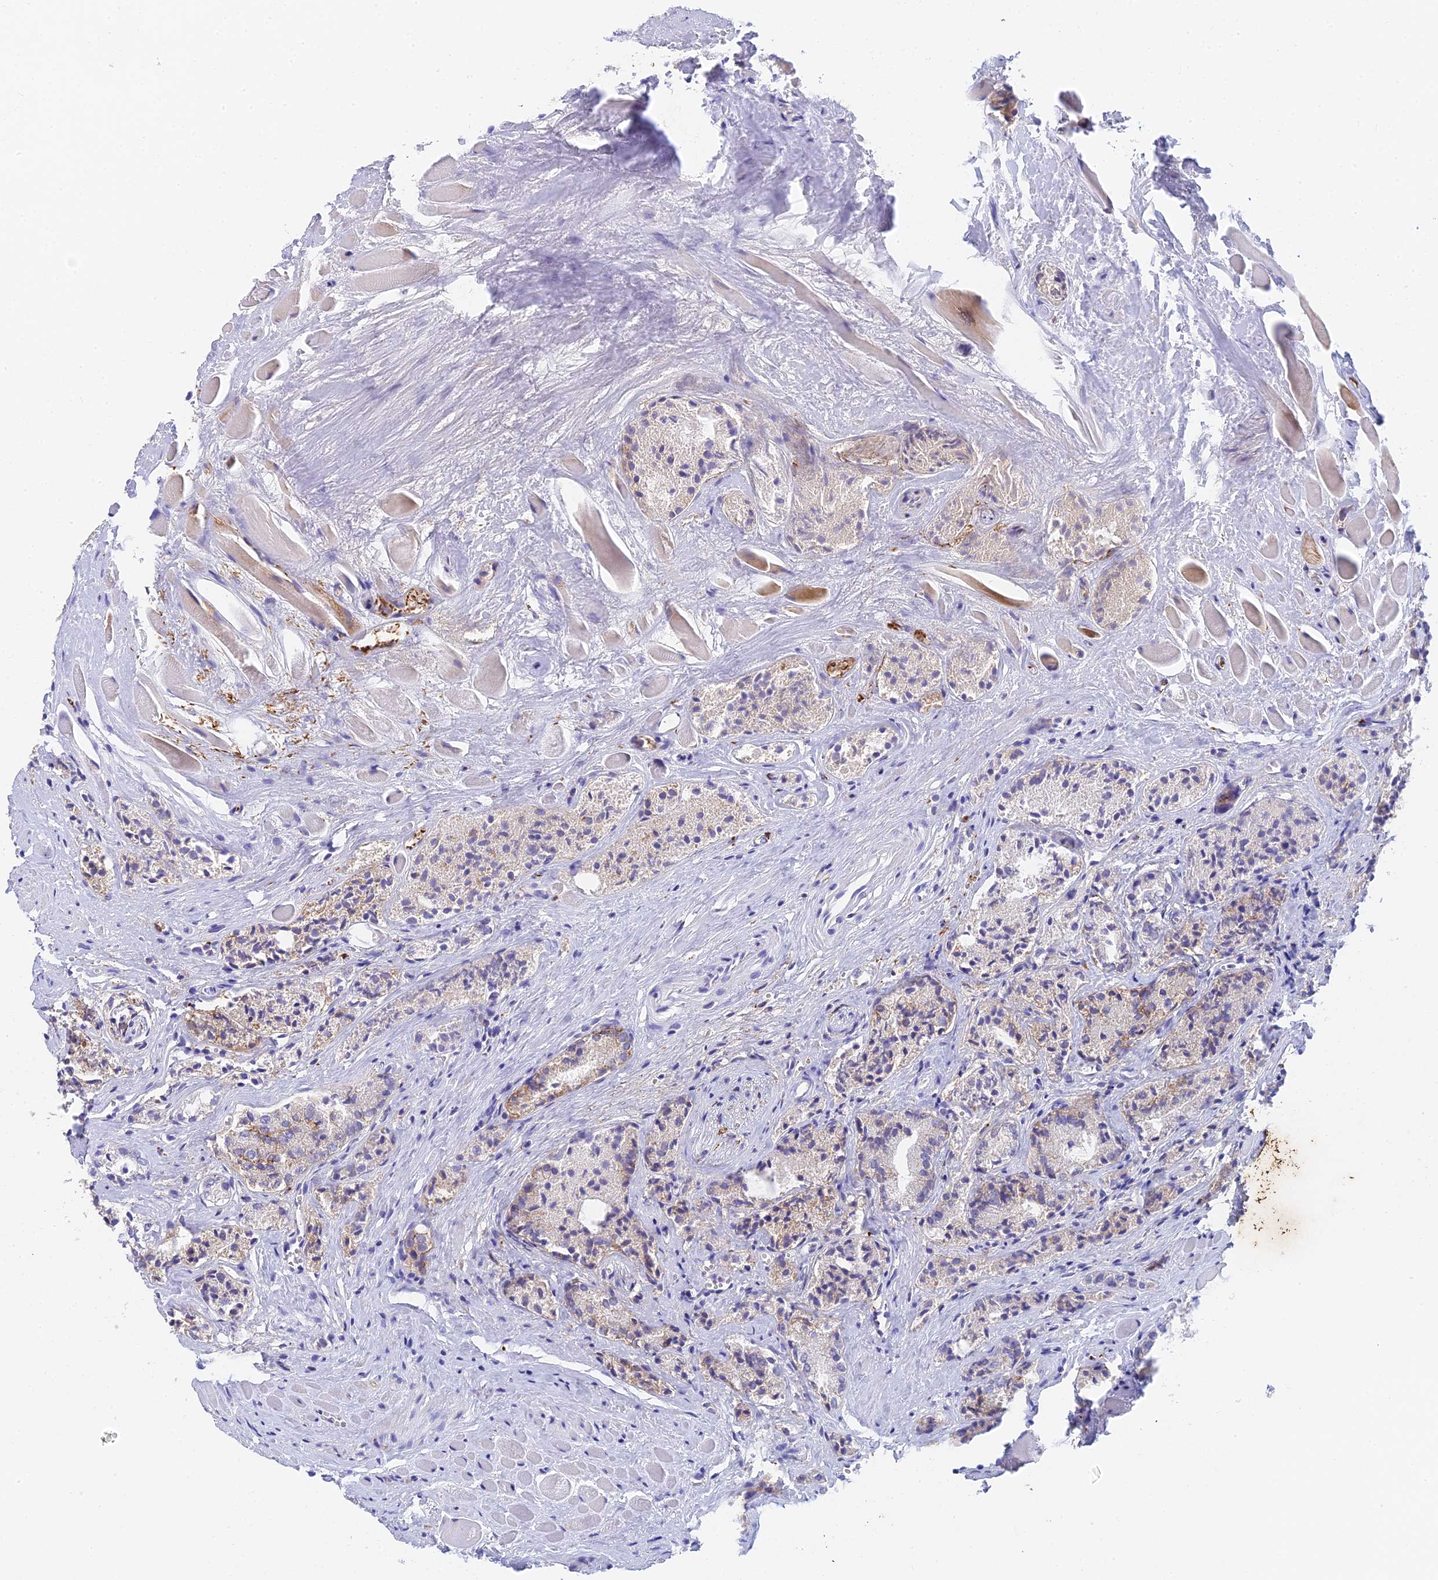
{"staining": {"intensity": "negative", "quantity": "none", "location": "none"}, "tissue": "prostate cancer", "cell_type": "Tumor cells", "image_type": "cancer", "snomed": [{"axis": "morphology", "description": "Adenocarcinoma, Low grade"}, {"axis": "topography", "description": "Prostate"}], "caption": "The histopathology image exhibits no significant staining in tumor cells of prostate cancer (adenocarcinoma (low-grade)).", "gene": "ADAMTS13", "patient": {"sex": "male", "age": 60}}